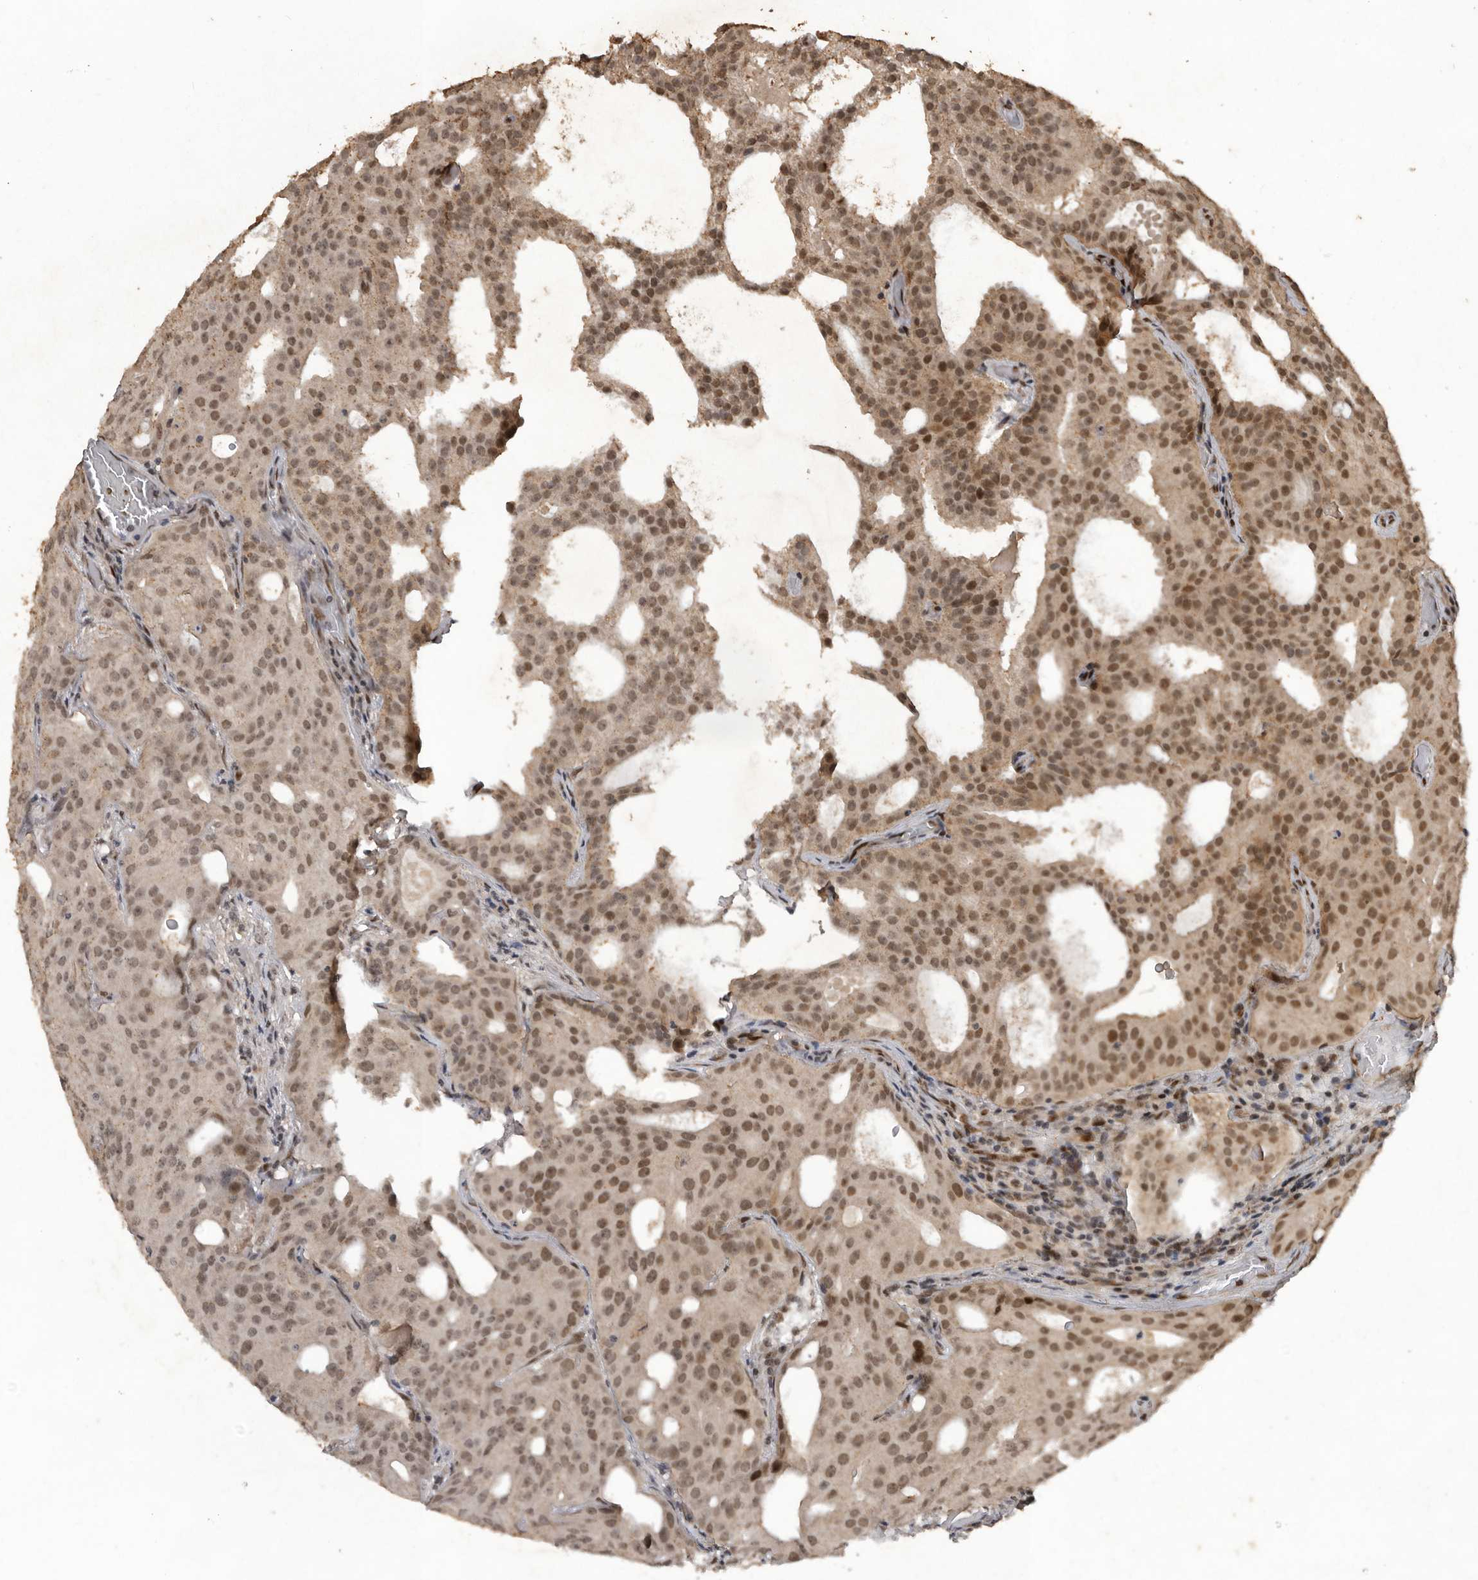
{"staining": {"intensity": "moderate", "quantity": ">75%", "location": "nuclear"}, "tissue": "prostate cancer", "cell_type": "Tumor cells", "image_type": "cancer", "snomed": [{"axis": "morphology", "description": "Adenocarcinoma, Medium grade"}, {"axis": "topography", "description": "Prostate"}], "caption": "IHC (DAB (3,3'-diaminobenzidine)) staining of human medium-grade adenocarcinoma (prostate) exhibits moderate nuclear protein positivity in about >75% of tumor cells.", "gene": "CDC27", "patient": {"sex": "male", "age": 88}}